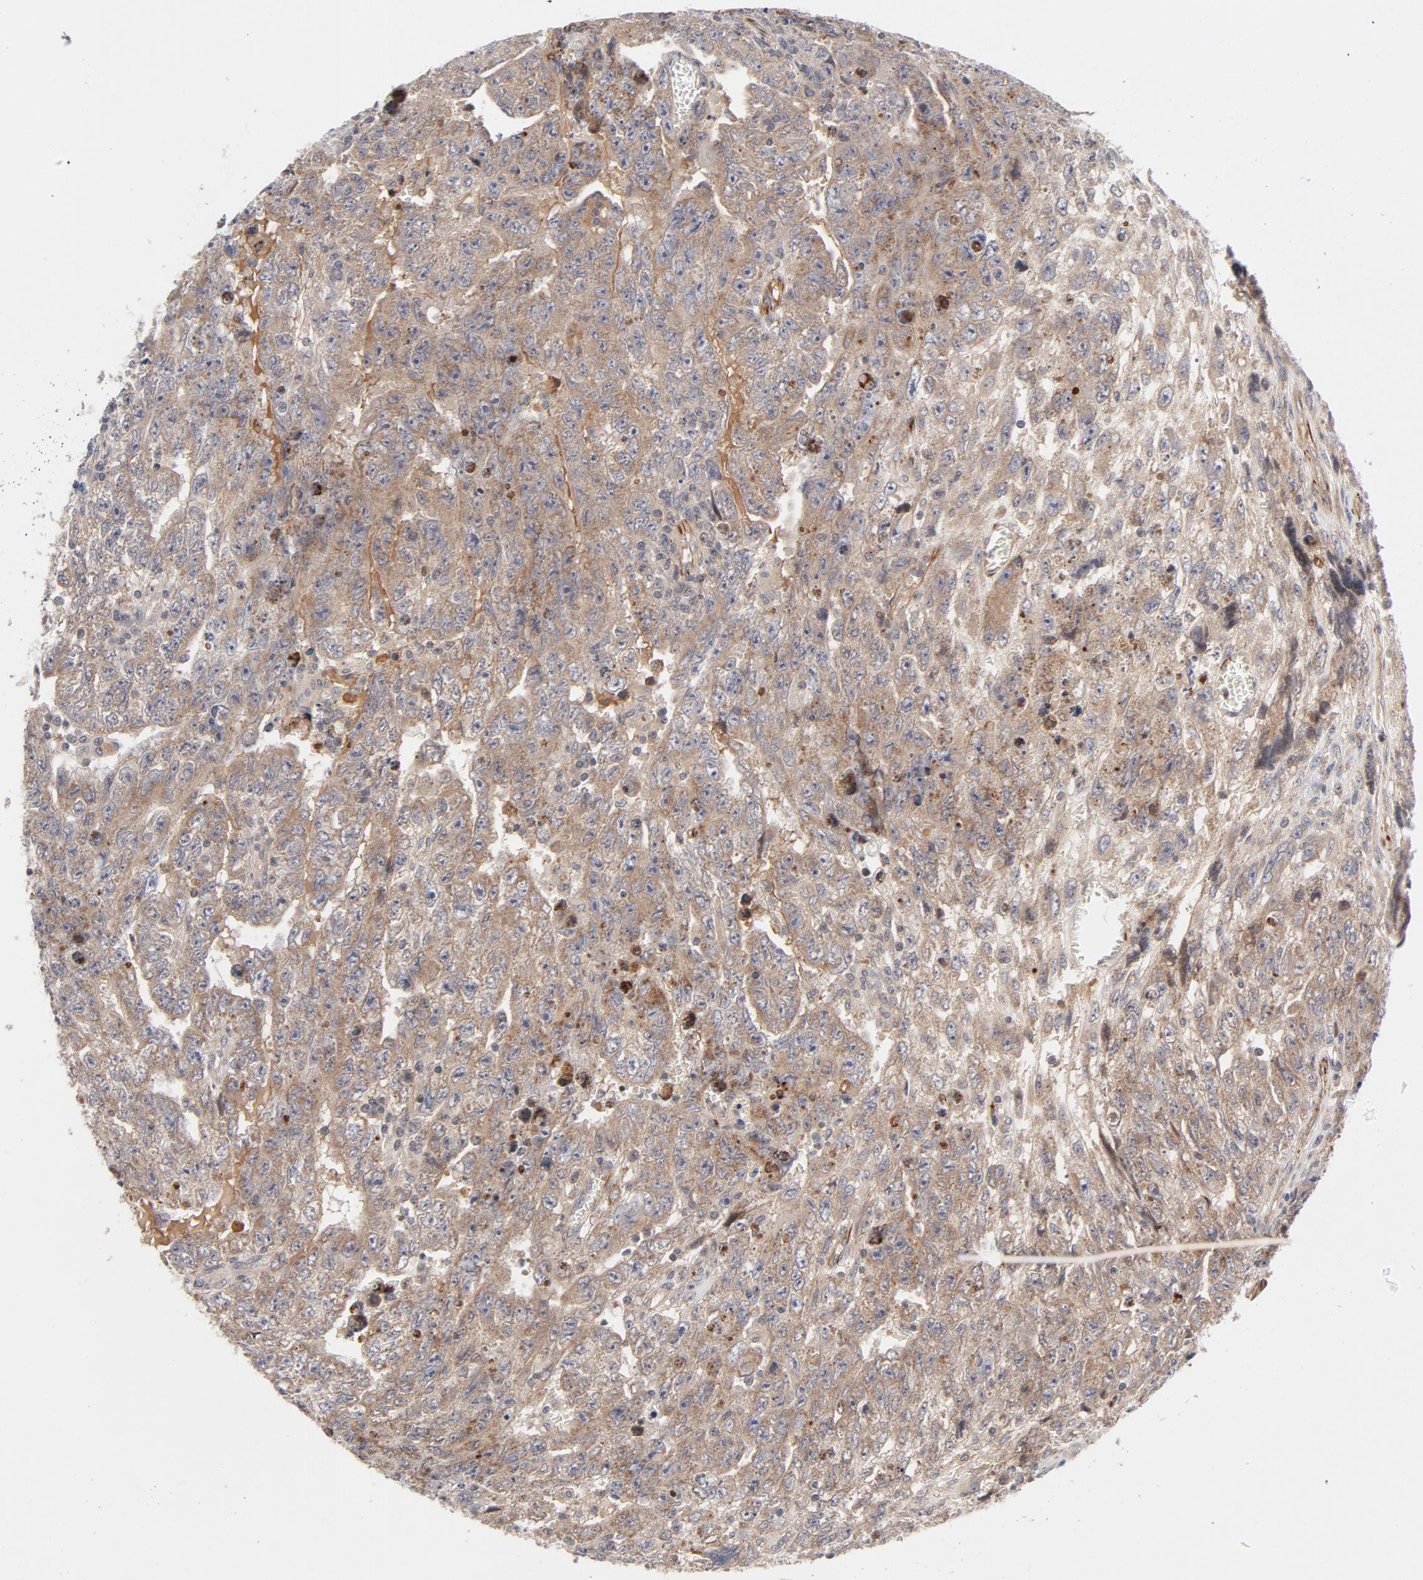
{"staining": {"intensity": "moderate", "quantity": ">75%", "location": "cytoplasmic/membranous"}, "tissue": "testis cancer", "cell_type": "Tumor cells", "image_type": "cancer", "snomed": [{"axis": "morphology", "description": "Carcinoma, Embryonal, NOS"}, {"axis": "topography", "description": "Testis"}], "caption": "Immunohistochemistry (DAB) staining of embryonal carcinoma (testis) displays moderate cytoplasmic/membranous protein positivity in about >75% of tumor cells.", "gene": "DNAAF2", "patient": {"sex": "male", "age": 28}}